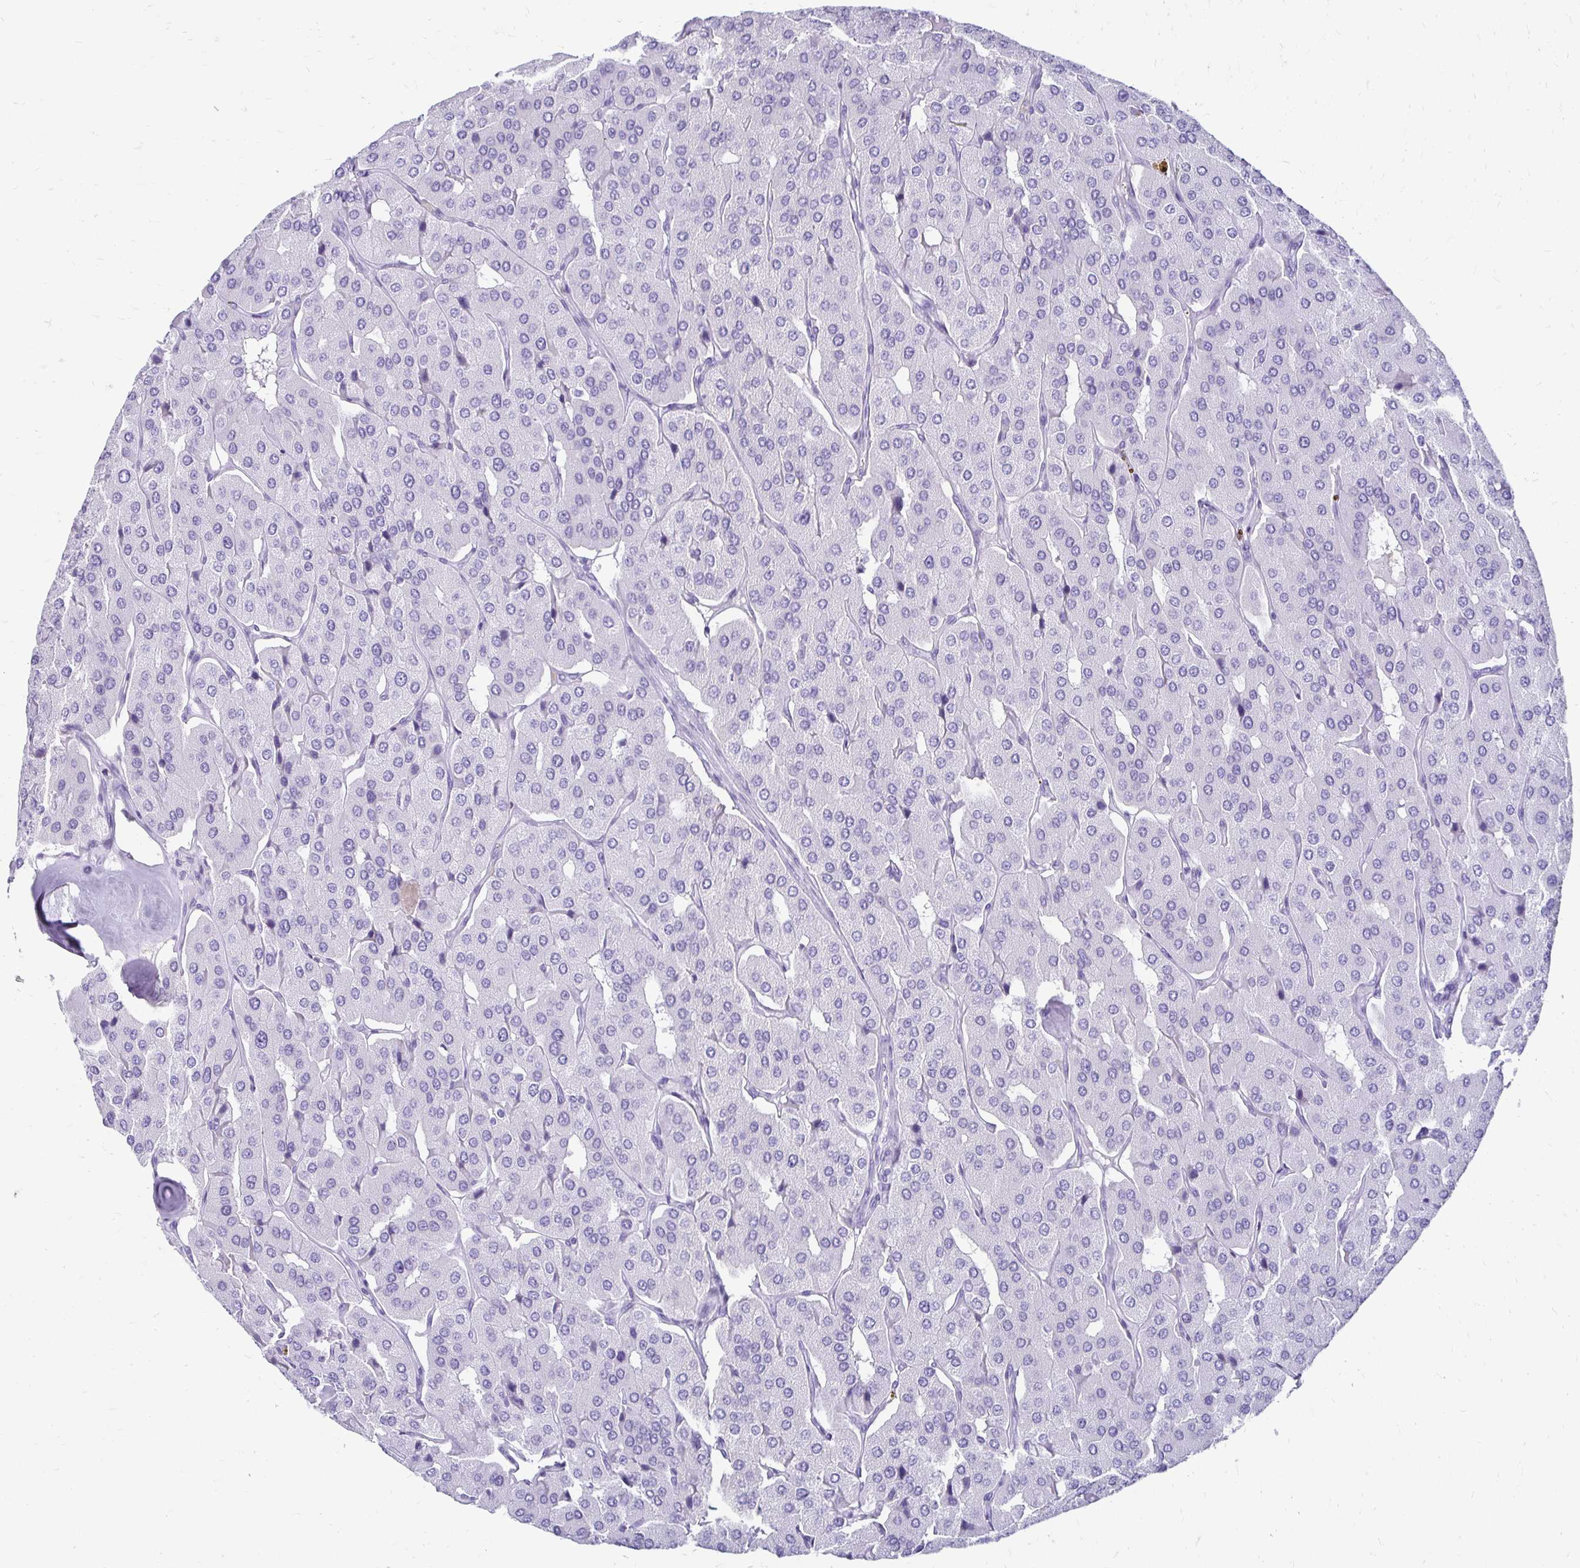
{"staining": {"intensity": "negative", "quantity": "none", "location": "none"}, "tissue": "parathyroid gland", "cell_type": "Glandular cells", "image_type": "normal", "snomed": [{"axis": "morphology", "description": "Normal tissue, NOS"}, {"axis": "morphology", "description": "Adenoma, NOS"}, {"axis": "topography", "description": "Parathyroid gland"}], "caption": "Immunohistochemistry photomicrograph of unremarkable parathyroid gland stained for a protein (brown), which reveals no positivity in glandular cells. Brightfield microscopy of immunohistochemistry stained with DAB (3,3'-diaminobenzidine) (brown) and hematoxylin (blue), captured at high magnification.", "gene": "CST6", "patient": {"sex": "female", "age": 86}}